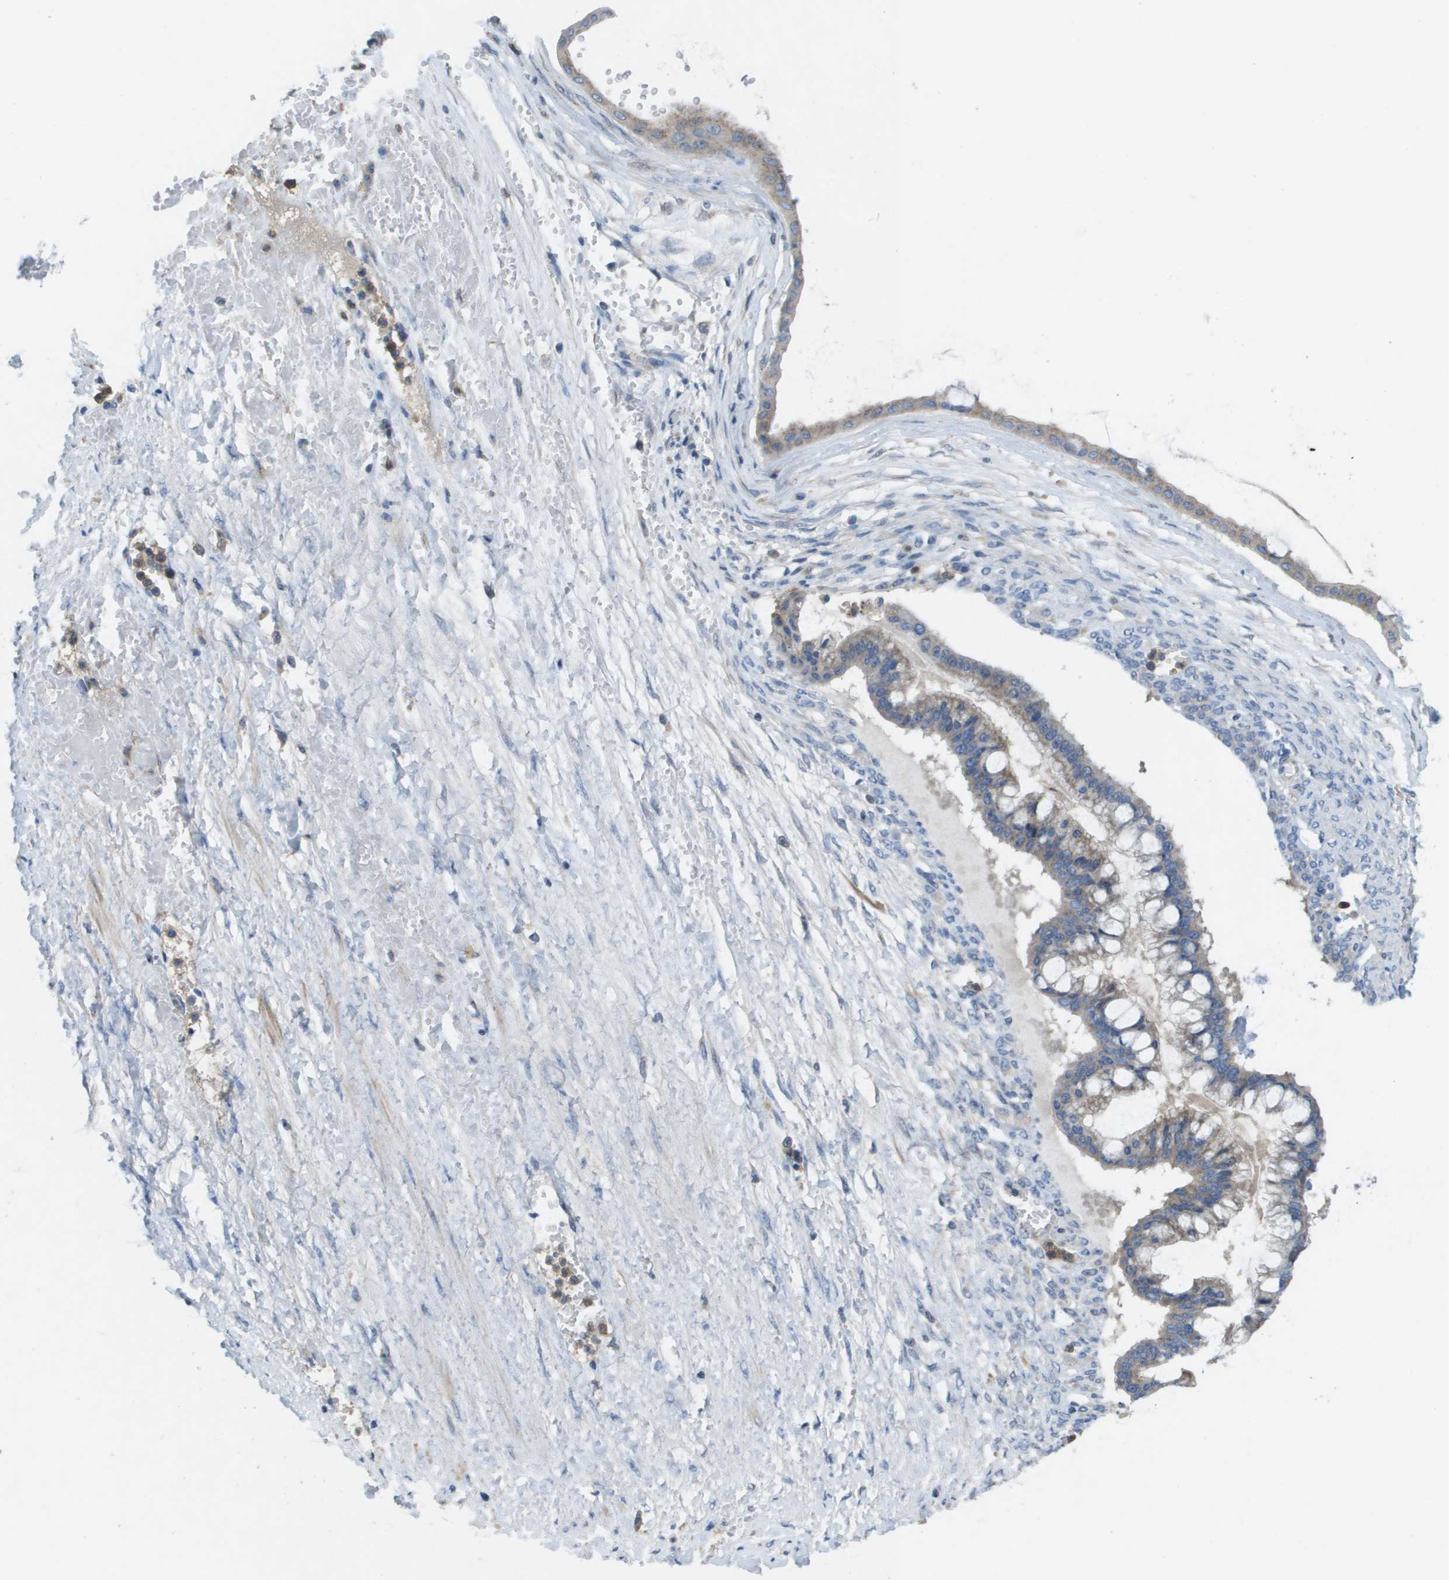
{"staining": {"intensity": "moderate", "quantity": ">75%", "location": "cytoplasmic/membranous"}, "tissue": "ovarian cancer", "cell_type": "Tumor cells", "image_type": "cancer", "snomed": [{"axis": "morphology", "description": "Cystadenocarcinoma, mucinous, NOS"}, {"axis": "topography", "description": "Ovary"}], "caption": "IHC (DAB) staining of human ovarian mucinous cystadenocarcinoma displays moderate cytoplasmic/membranous protein expression in approximately >75% of tumor cells. The staining was performed using DAB (3,3'-diaminobenzidine), with brown indicating positive protein expression. Nuclei are stained blue with hematoxylin.", "gene": "CLCA4", "patient": {"sex": "female", "age": 73}}